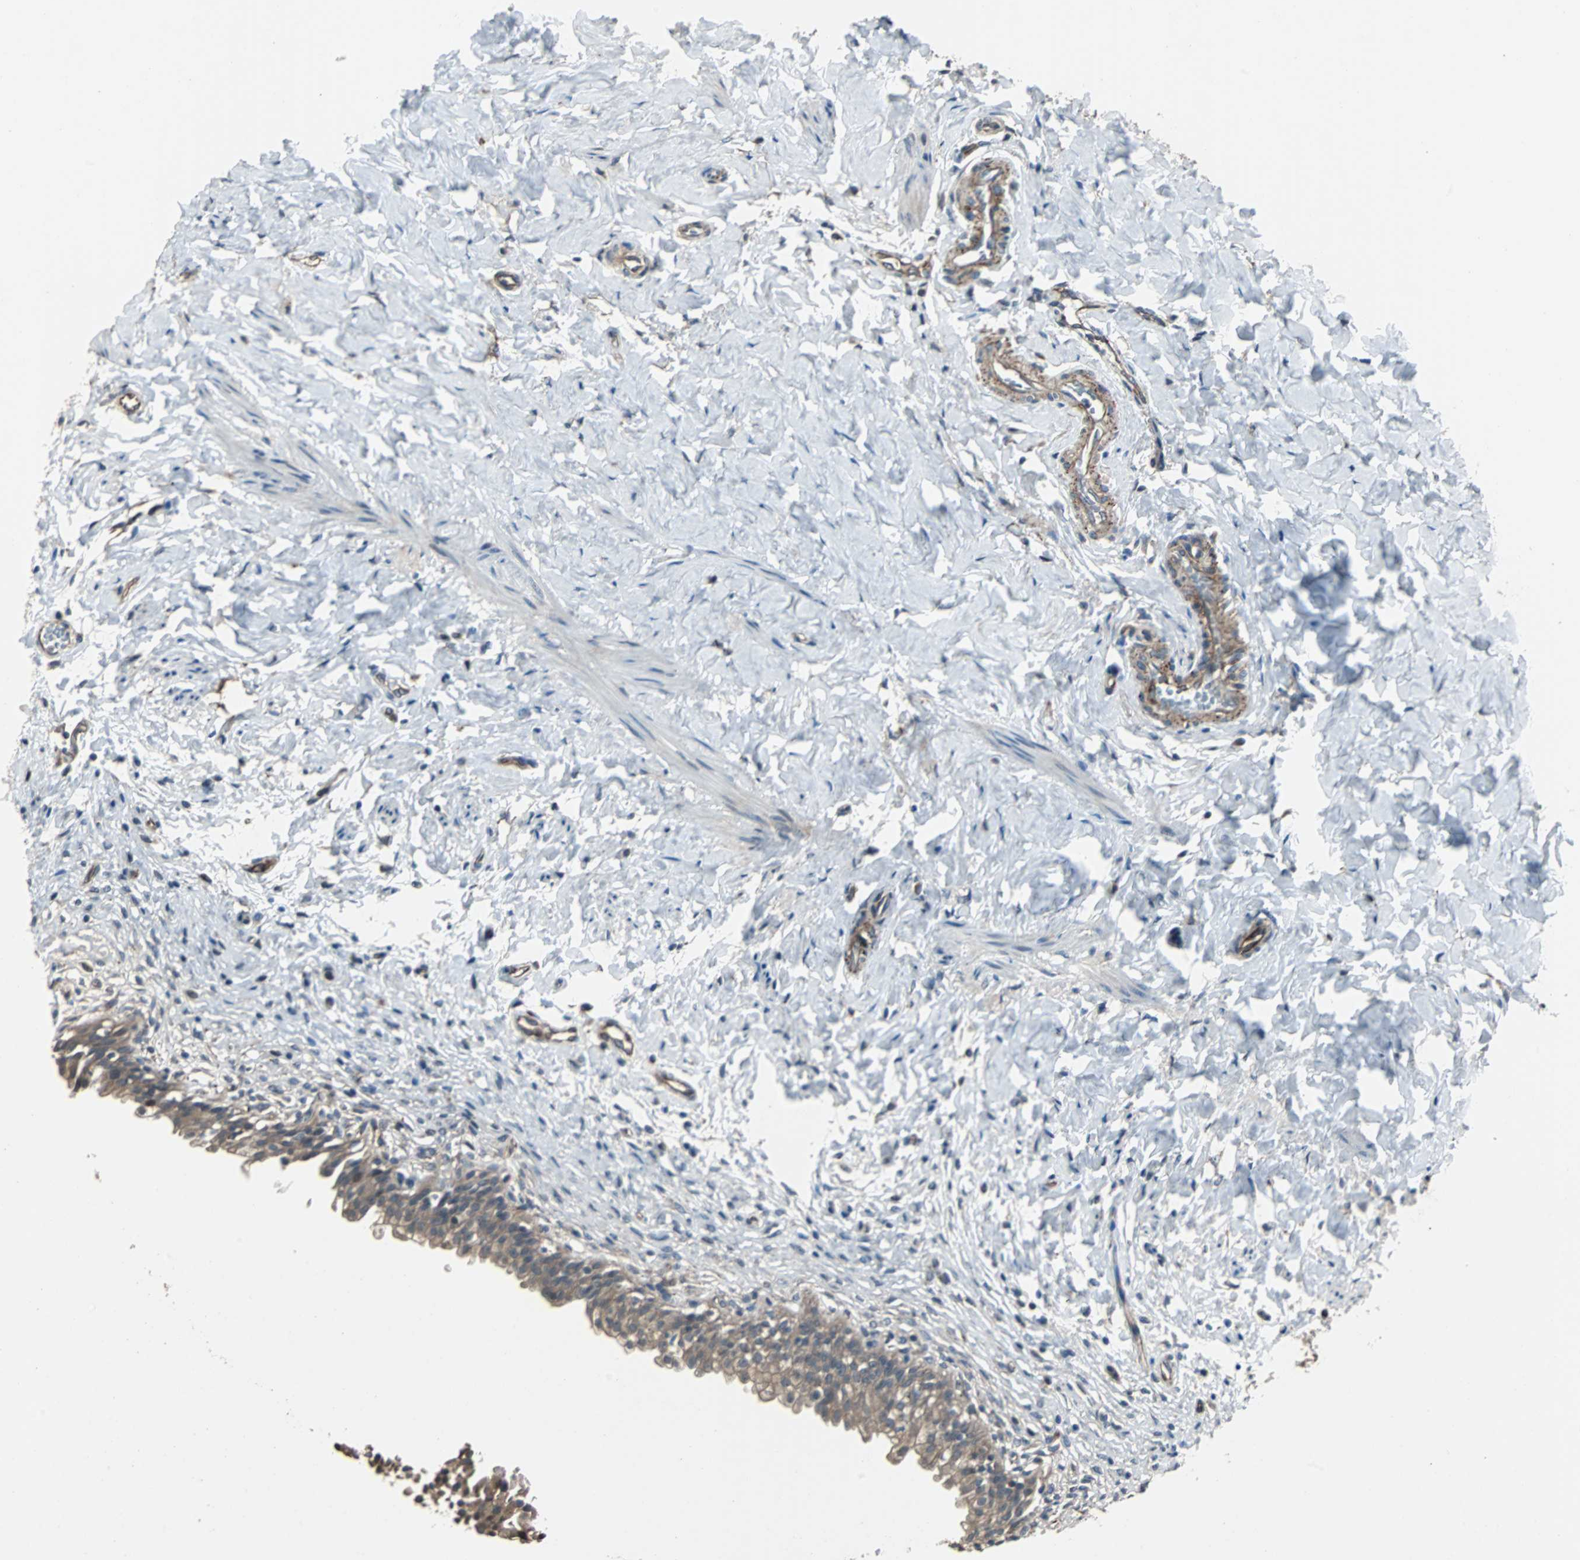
{"staining": {"intensity": "moderate", "quantity": ">75%", "location": "cytoplasmic/membranous,nuclear"}, "tissue": "urinary bladder", "cell_type": "Urothelial cells", "image_type": "normal", "snomed": [{"axis": "morphology", "description": "Normal tissue, NOS"}, {"axis": "morphology", "description": "Inflammation, NOS"}, {"axis": "topography", "description": "Urinary bladder"}], "caption": "A brown stain highlights moderate cytoplasmic/membranous,nuclear staining of a protein in urothelial cells of normal human urinary bladder.", "gene": "CHP1", "patient": {"sex": "female", "age": 80}}